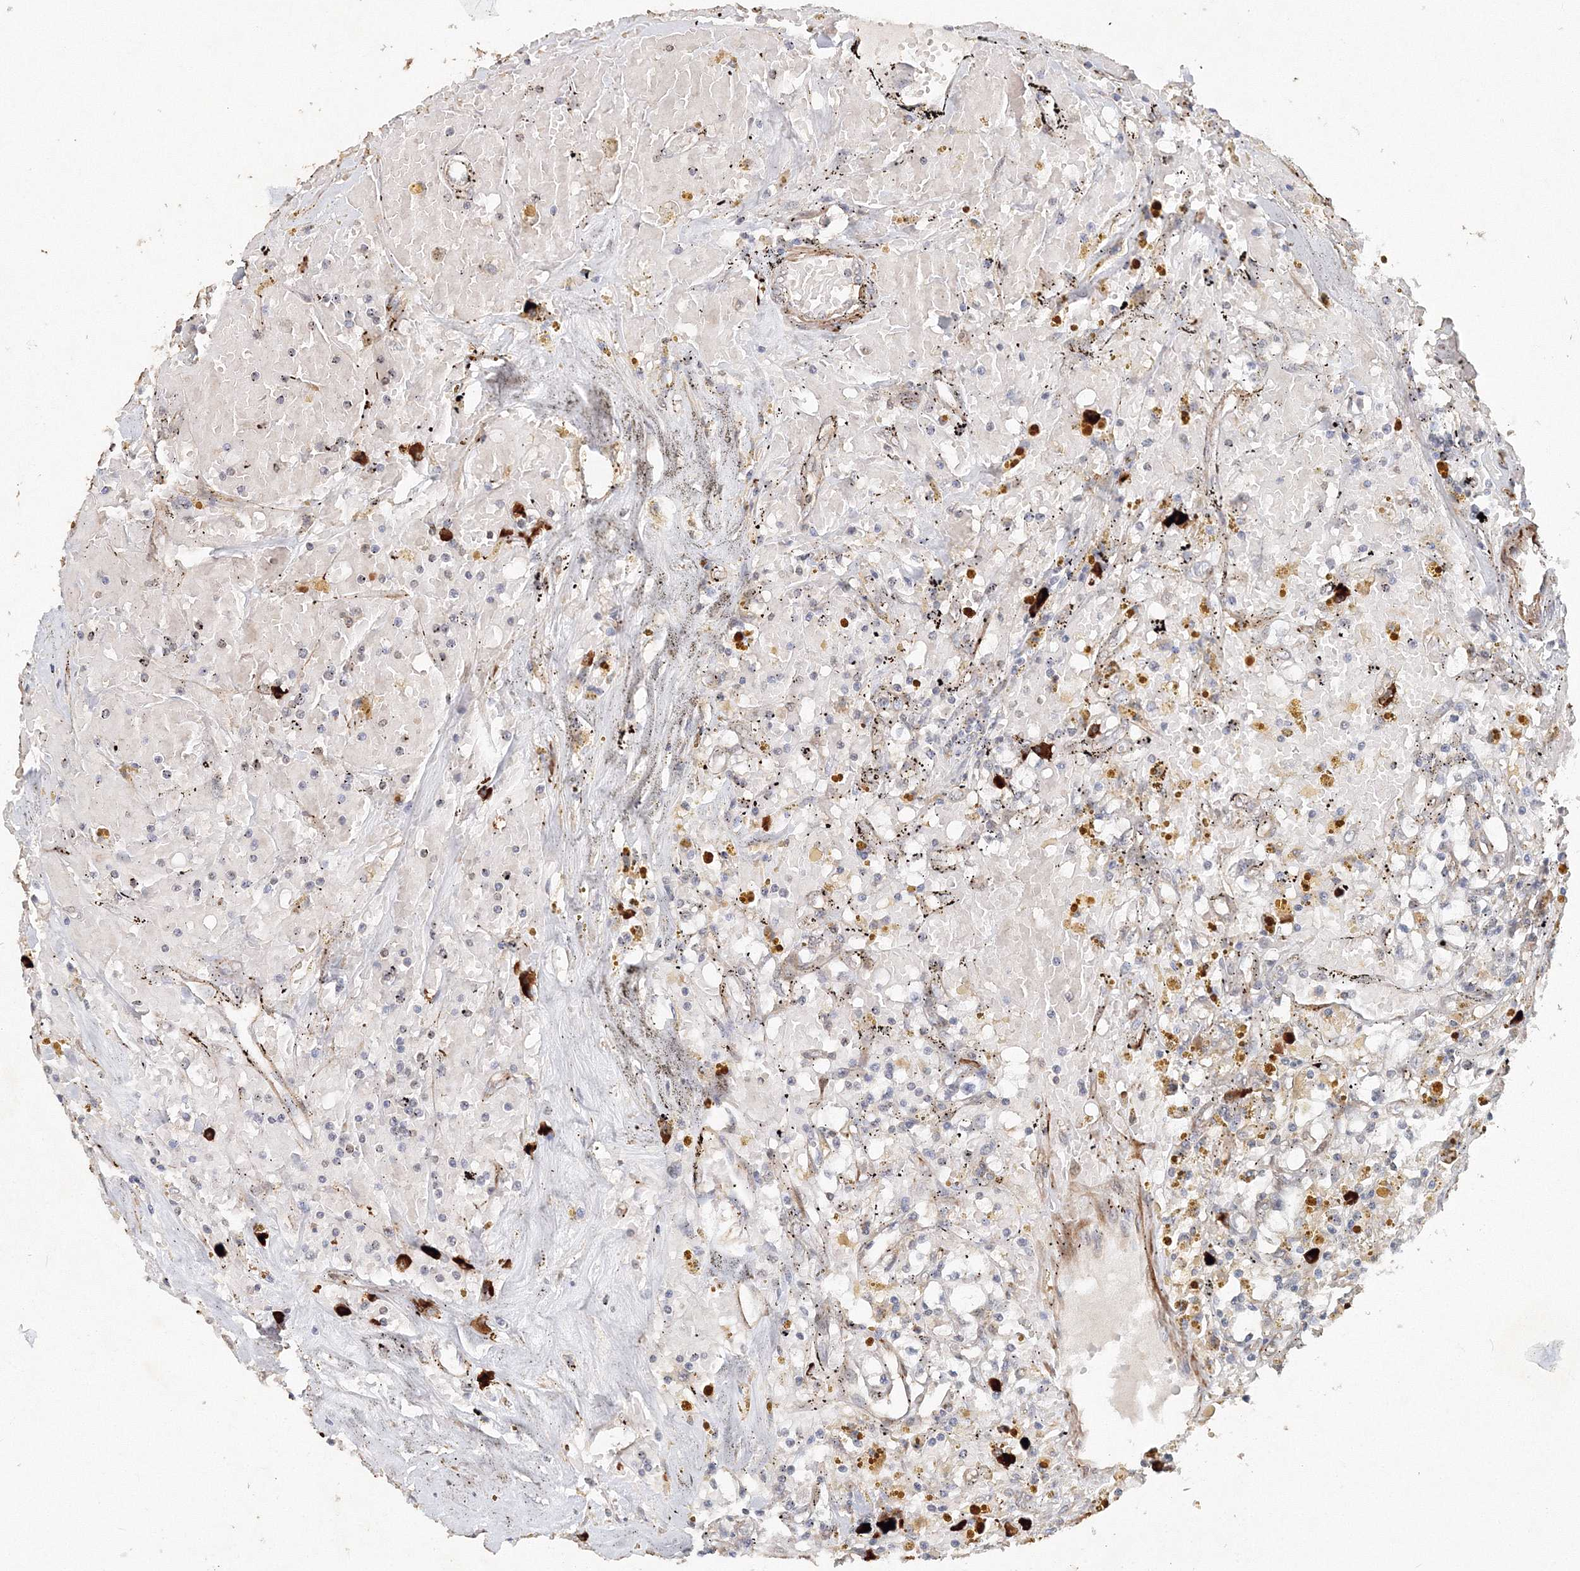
{"staining": {"intensity": "negative", "quantity": "none", "location": "none"}, "tissue": "renal cancer", "cell_type": "Tumor cells", "image_type": "cancer", "snomed": [{"axis": "morphology", "description": "Adenocarcinoma, NOS"}, {"axis": "topography", "description": "Kidney"}], "caption": "This is an IHC micrograph of human renal cancer. There is no staining in tumor cells.", "gene": "NALF2", "patient": {"sex": "male", "age": 56}}